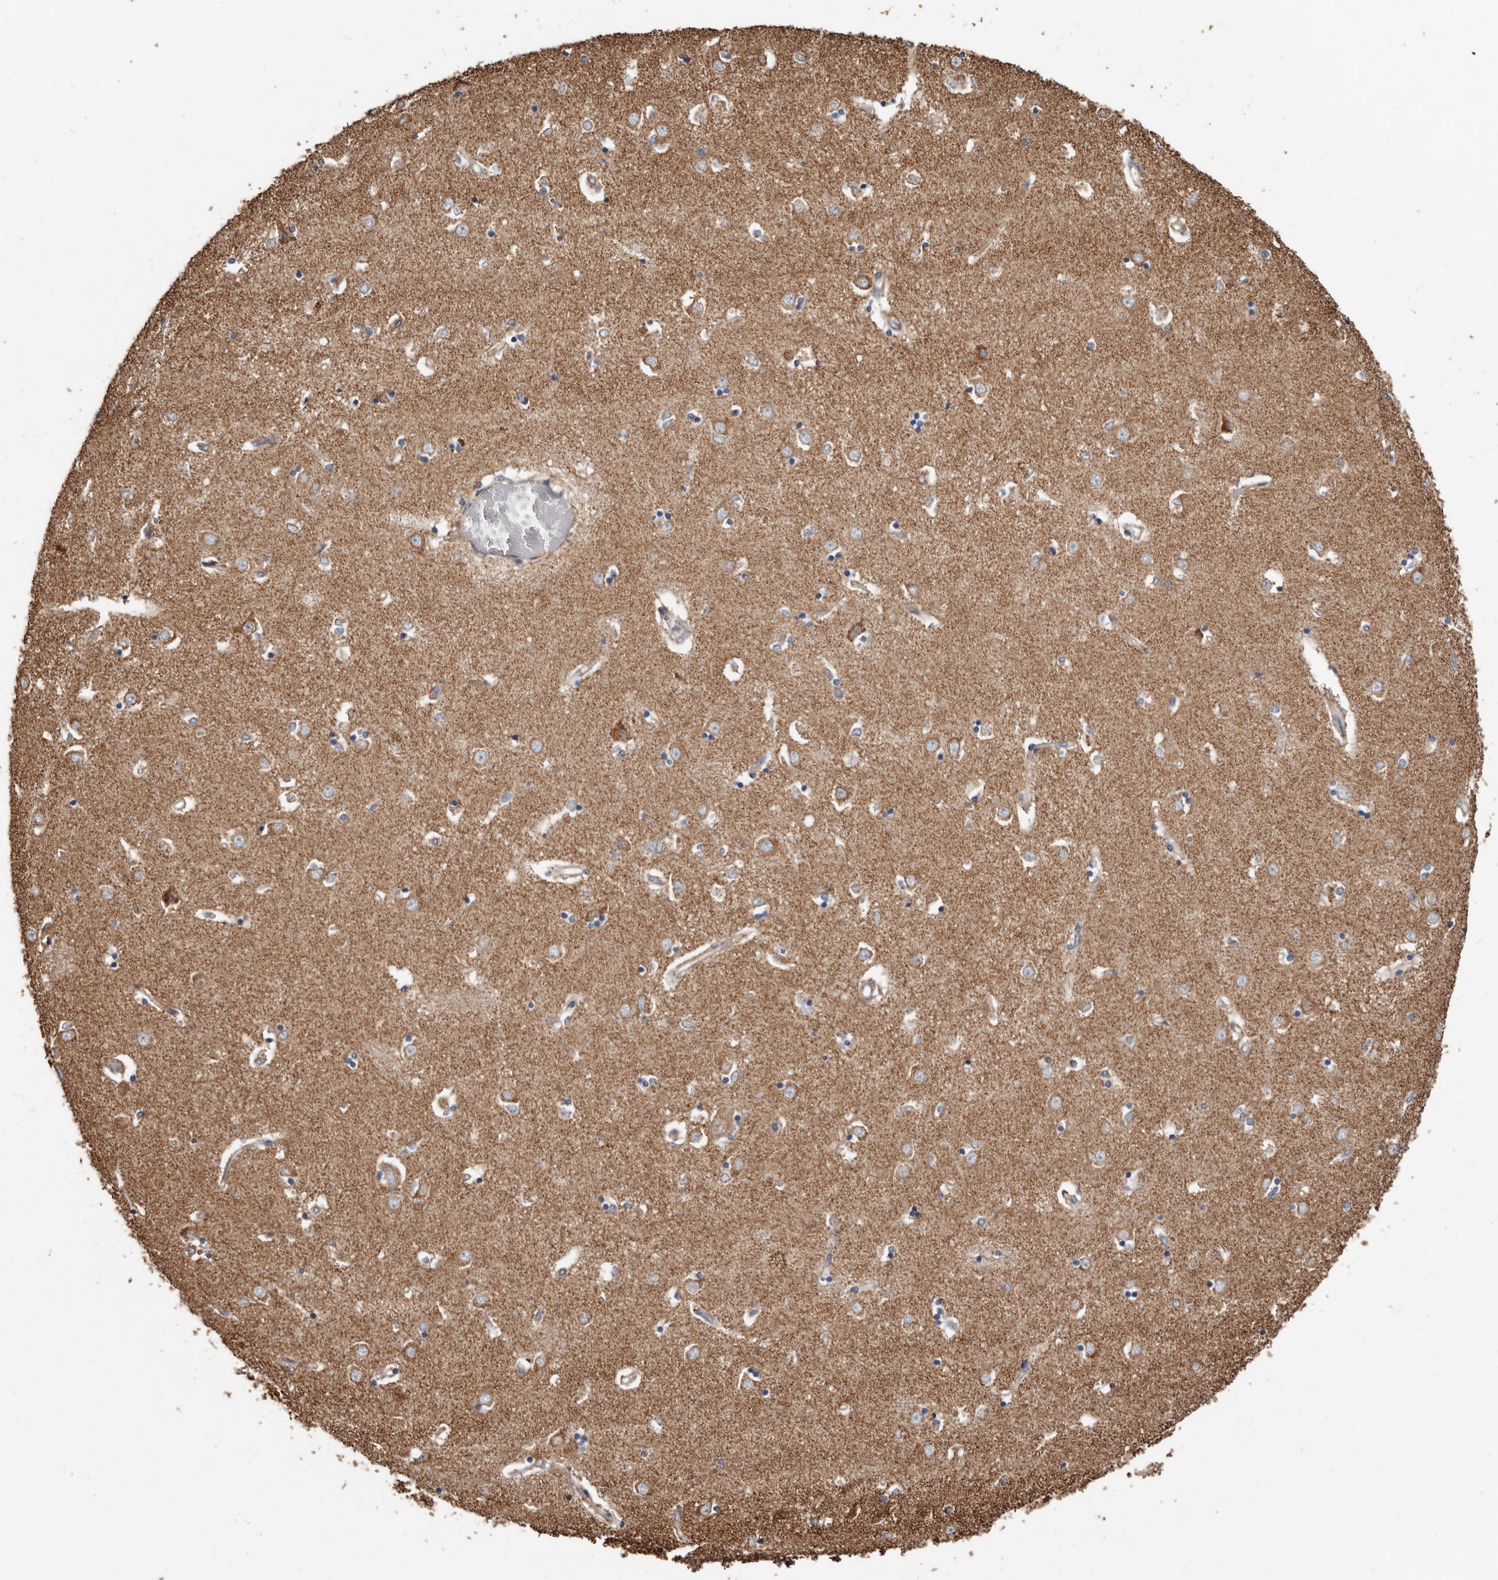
{"staining": {"intensity": "negative", "quantity": "none", "location": "none"}, "tissue": "caudate", "cell_type": "Glial cells", "image_type": "normal", "snomed": [{"axis": "morphology", "description": "Normal tissue, NOS"}, {"axis": "topography", "description": "Lateral ventricle wall"}], "caption": "DAB immunohistochemical staining of normal human caudate displays no significant expression in glial cells.", "gene": "OSGIN2", "patient": {"sex": "male", "age": 45}}